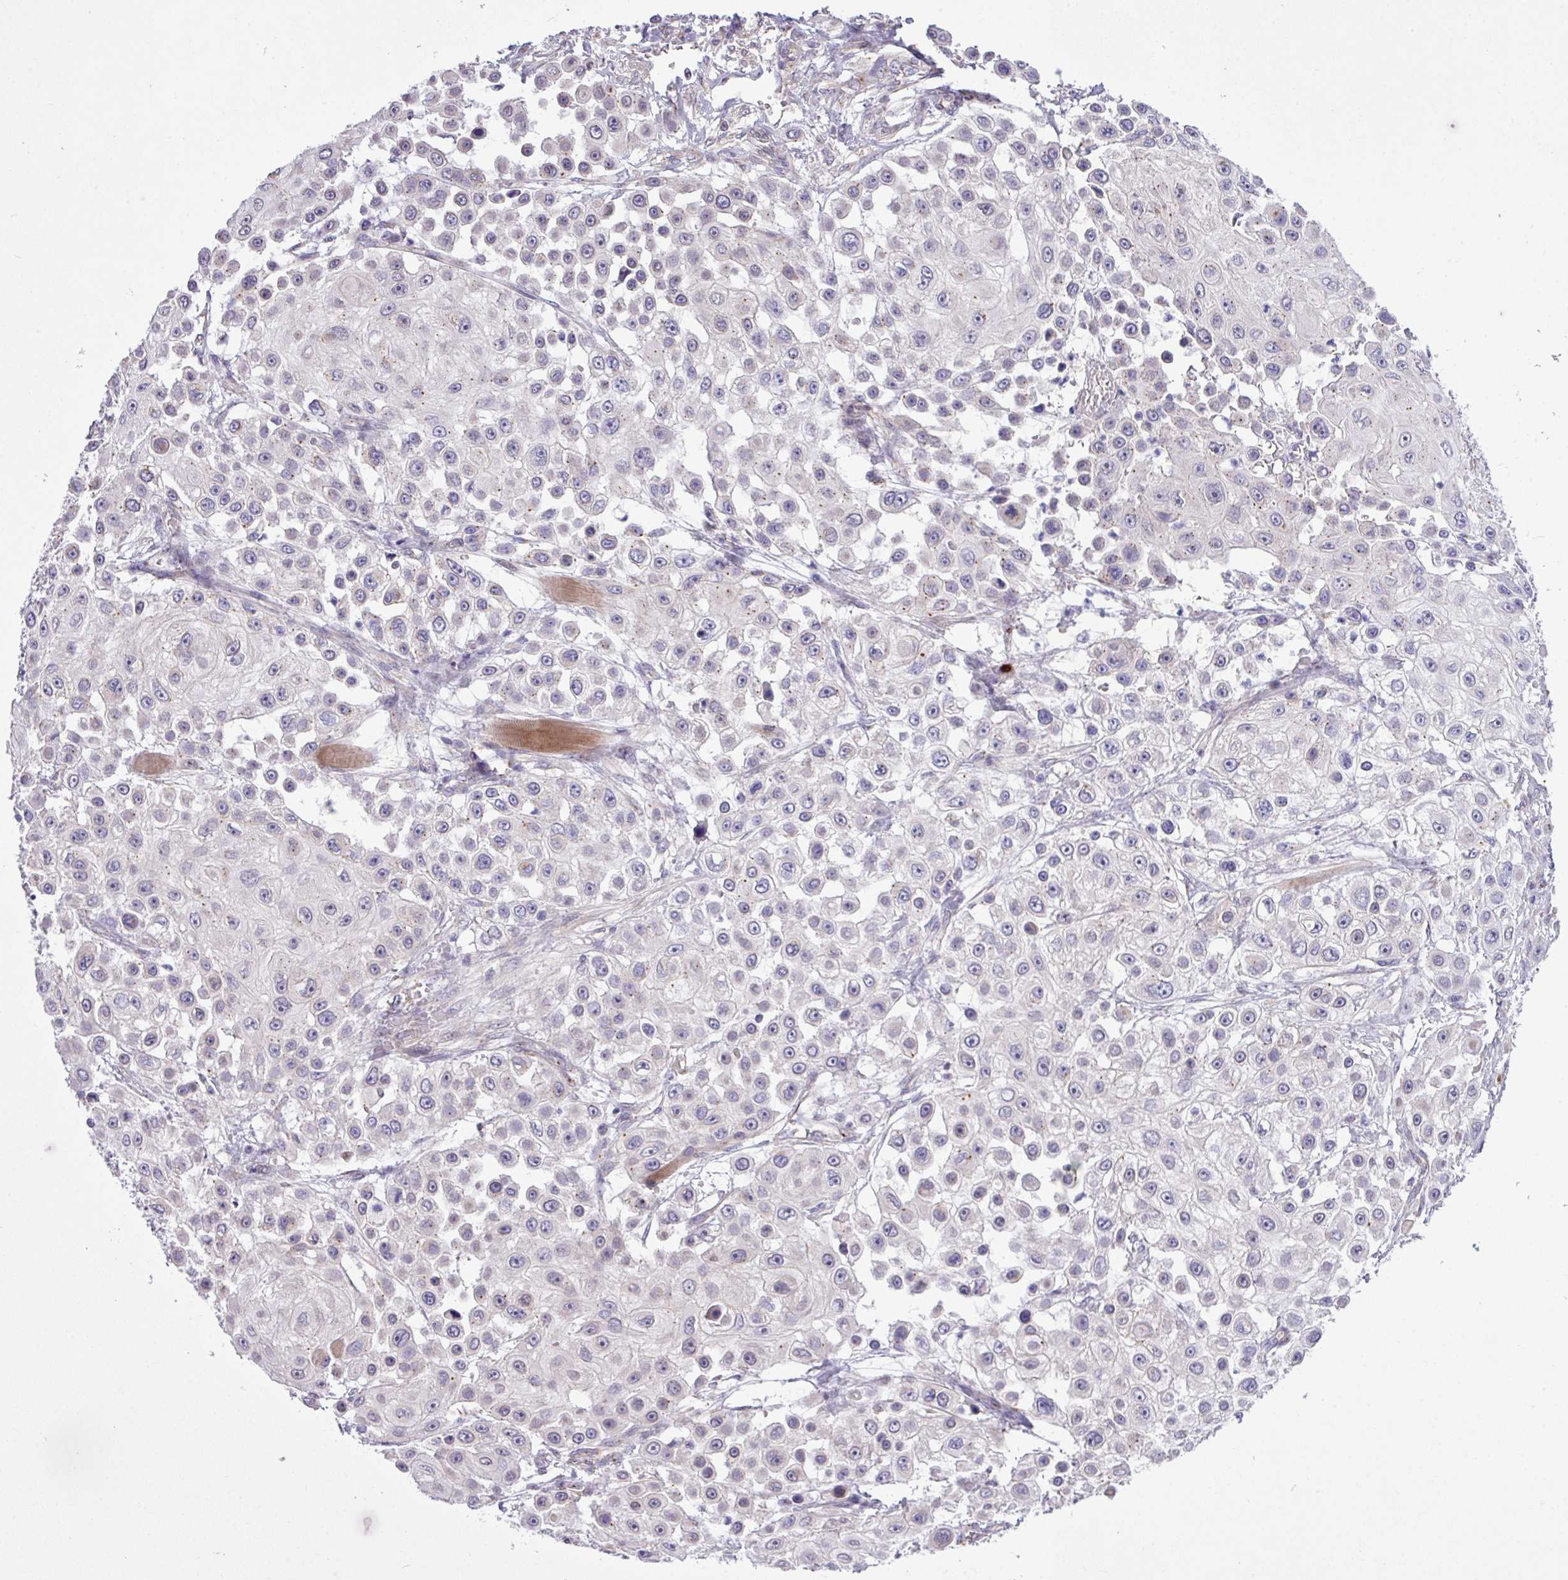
{"staining": {"intensity": "negative", "quantity": "none", "location": "none"}, "tissue": "skin cancer", "cell_type": "Tumor cells", "image_type": "cancer", "snomed": [{"axis": "morphology", "description": "Squamous cell carcinoma, NOS"}, {"axis": "topography", "description": "Skin"}], "caption": "IHC histopathology image of human skin squamous cell carcinoma stained for a protein (brown), which displays no positivity in tumor cells. (DAB (3,3'-diaminobenzidine) IHC visualized using brightfield microscopy, high magnification).", "gene": "SPINK8", "patient": {"sex": "male", "age": 67}}